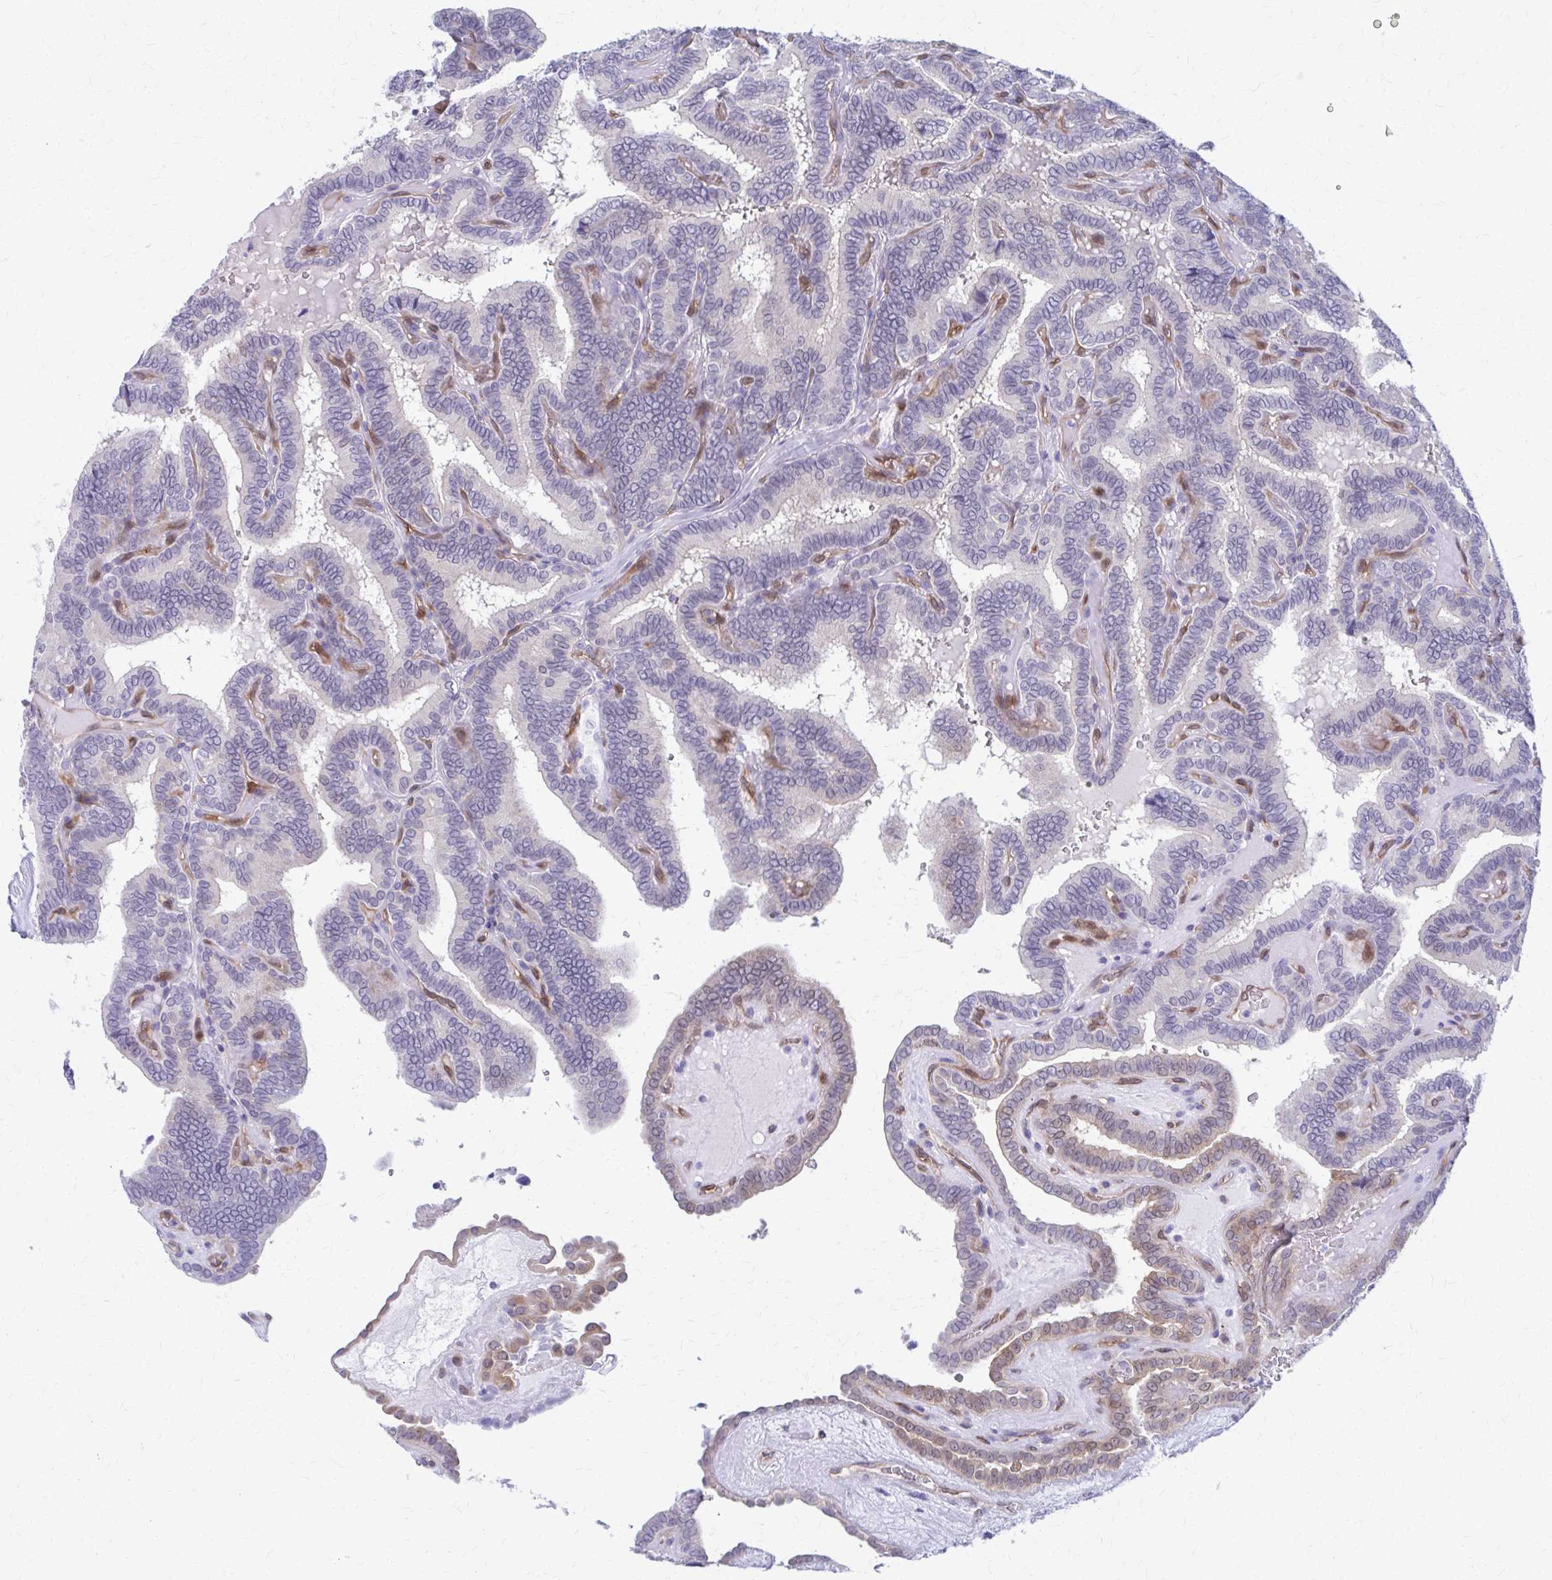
{"staining": {"intensity": "moderate", "quantity": "25%-75%", "location": "cytoplasmic/membranous"}, "tissue": "thyroid cancer", "cell_type": "Tumor cells", "image_type": "cancer", "snomed": [{"axis": "morphology", "description": "Papillary adenocarcinoma, NOS"}, {"axis": "topography", "description": "Thyroid gland"}], "caption": "Immunohistochemistry photomicrograph of neoplastic tissue: human thyroid cancer stained using immunohistochemistry (IHC) shows medium levels of moderate protein expression localized specifically in the cytoplasmic/membranous of tumor cells, appearing as a cytoplasmic/membranous brown color.", "gene": "CLIC2", "patient": {"sex": "female", "age": 21}}